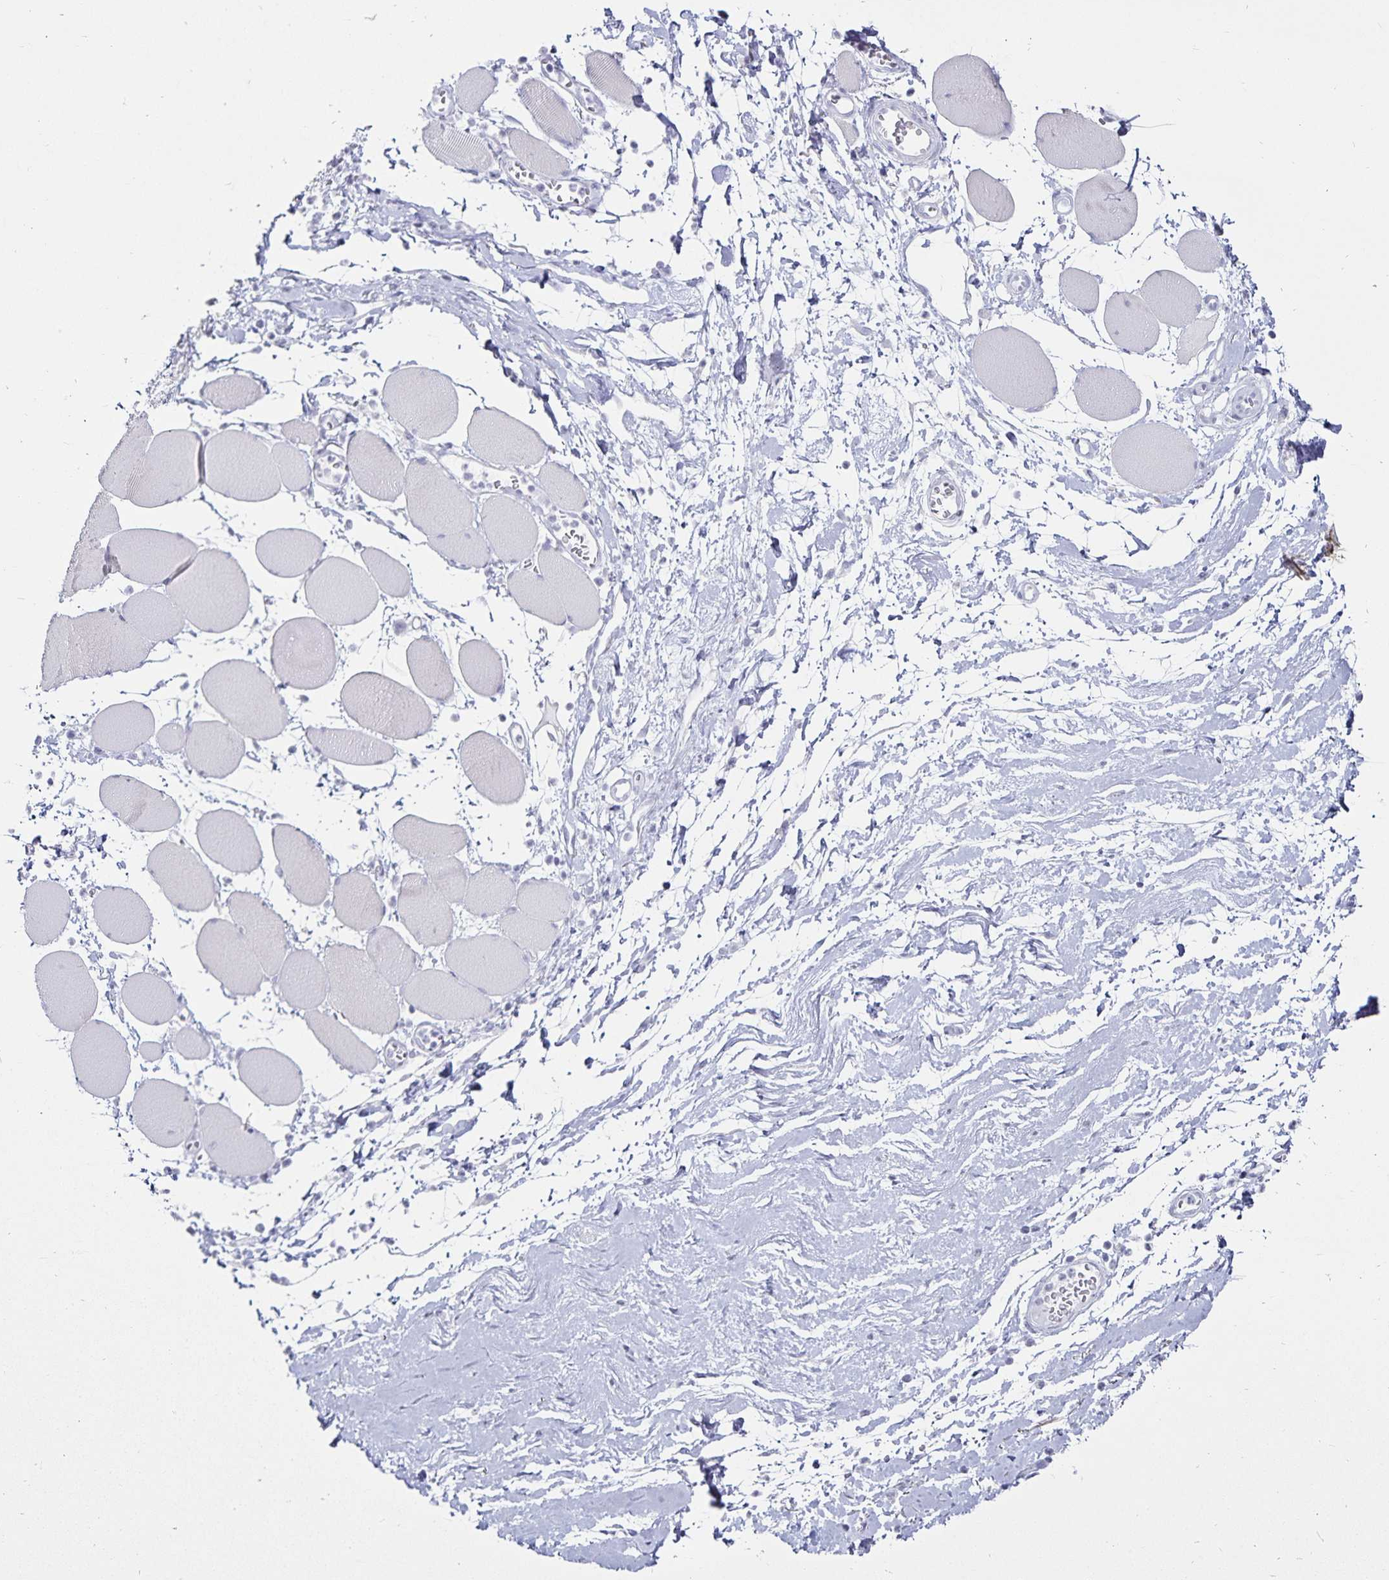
{"staining": {"intensity": "negative", "quantity": "none", "location": "none"}, "tissue": "skeletal muscle", "cell_type": "Myocytes", "image_type": "normal", "snomed": [{"axis": "morphology", "description": "Normal tissue, NOS"}, {"axis": "topography", "description": "Skeletal muscle"}], "caption": "Human skeletal muscle stained for a protein using immunohistochemistry displays no expression in myocytes.", "gene": "DEFA6", "patient": {"sex": "female", "age": 75}}